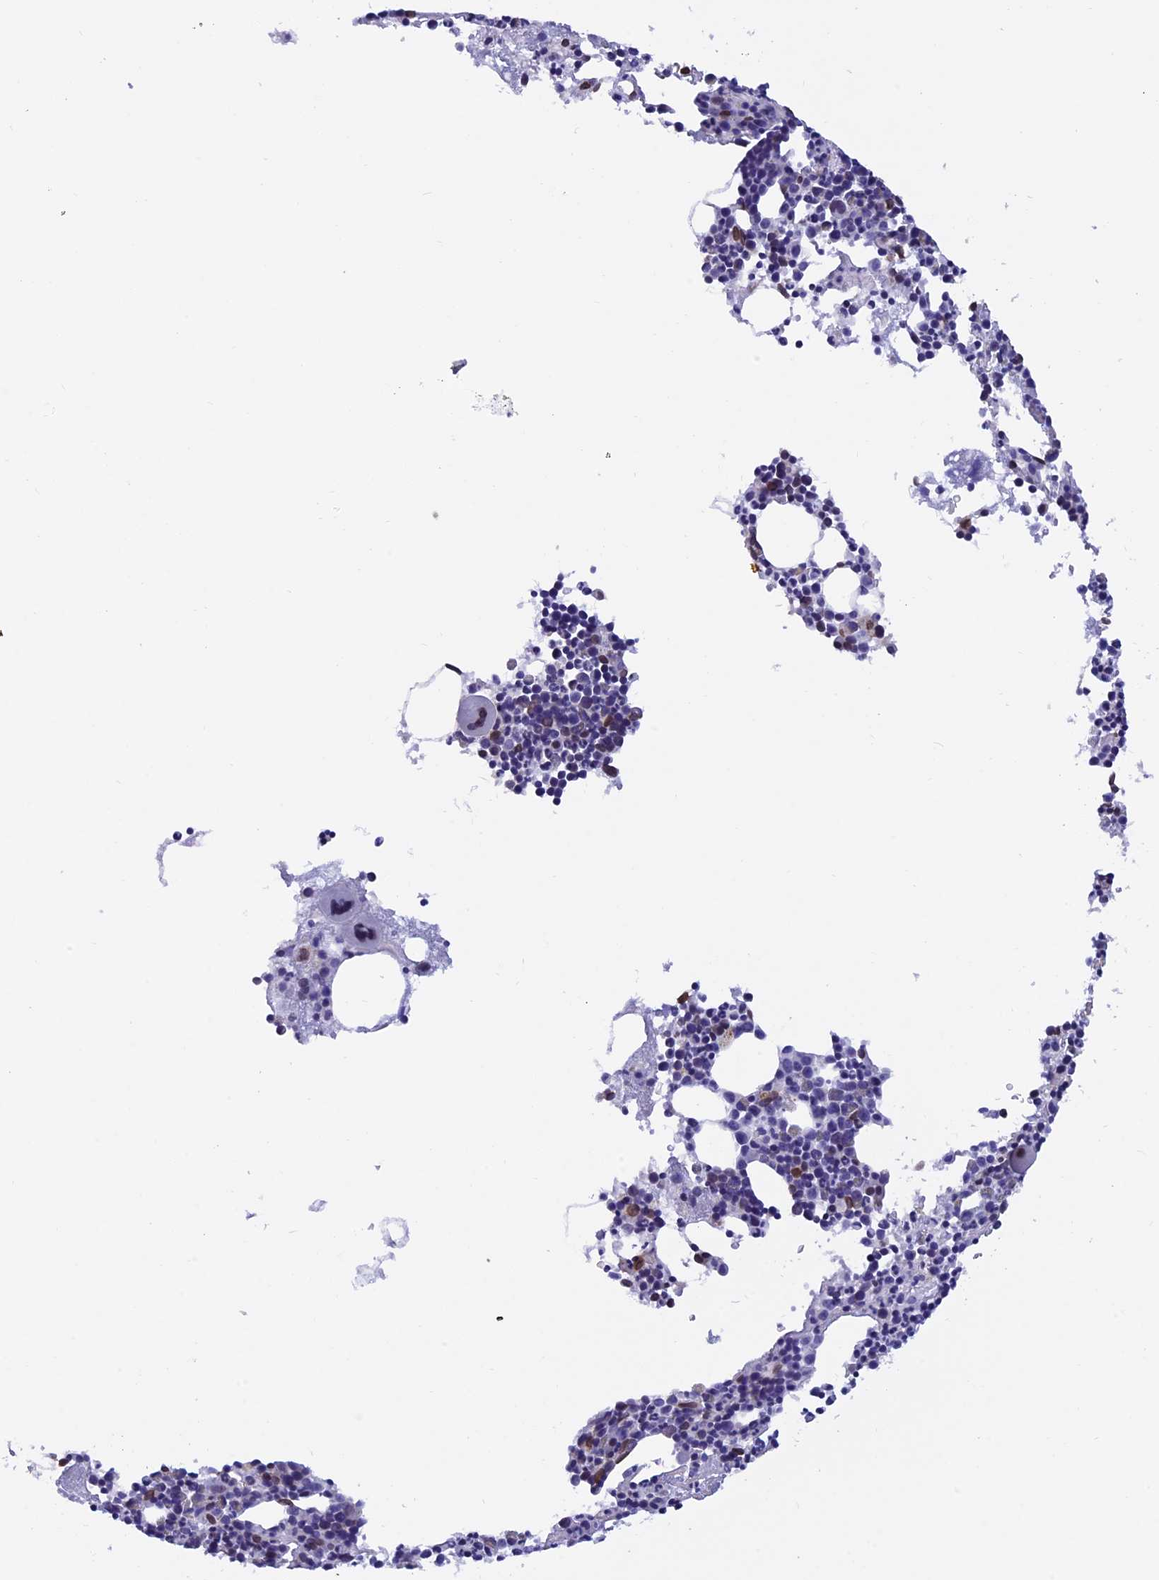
{"staining": {"intensity": "moderate", "quantity": "<25%", "location": "nuclear"}, "tissue": "bone marrow", "cell_type": "Hematopoietic cells", "image_type": "normal", "snomed": [{"axis": "morphology", "description": "Normal tissue, NOS"}, {"axis": "topography", "description": "Bone marrow"}], "caption": "An immunohistochemistry photomicrograph of unremarkable tissue is shown. Protein staining in brown shows moderate nuclear positivity in bone marrow within hematopoietic cells.", "gene": "TMPRSS7", "patient": {"sex": "male", "age": 51}}